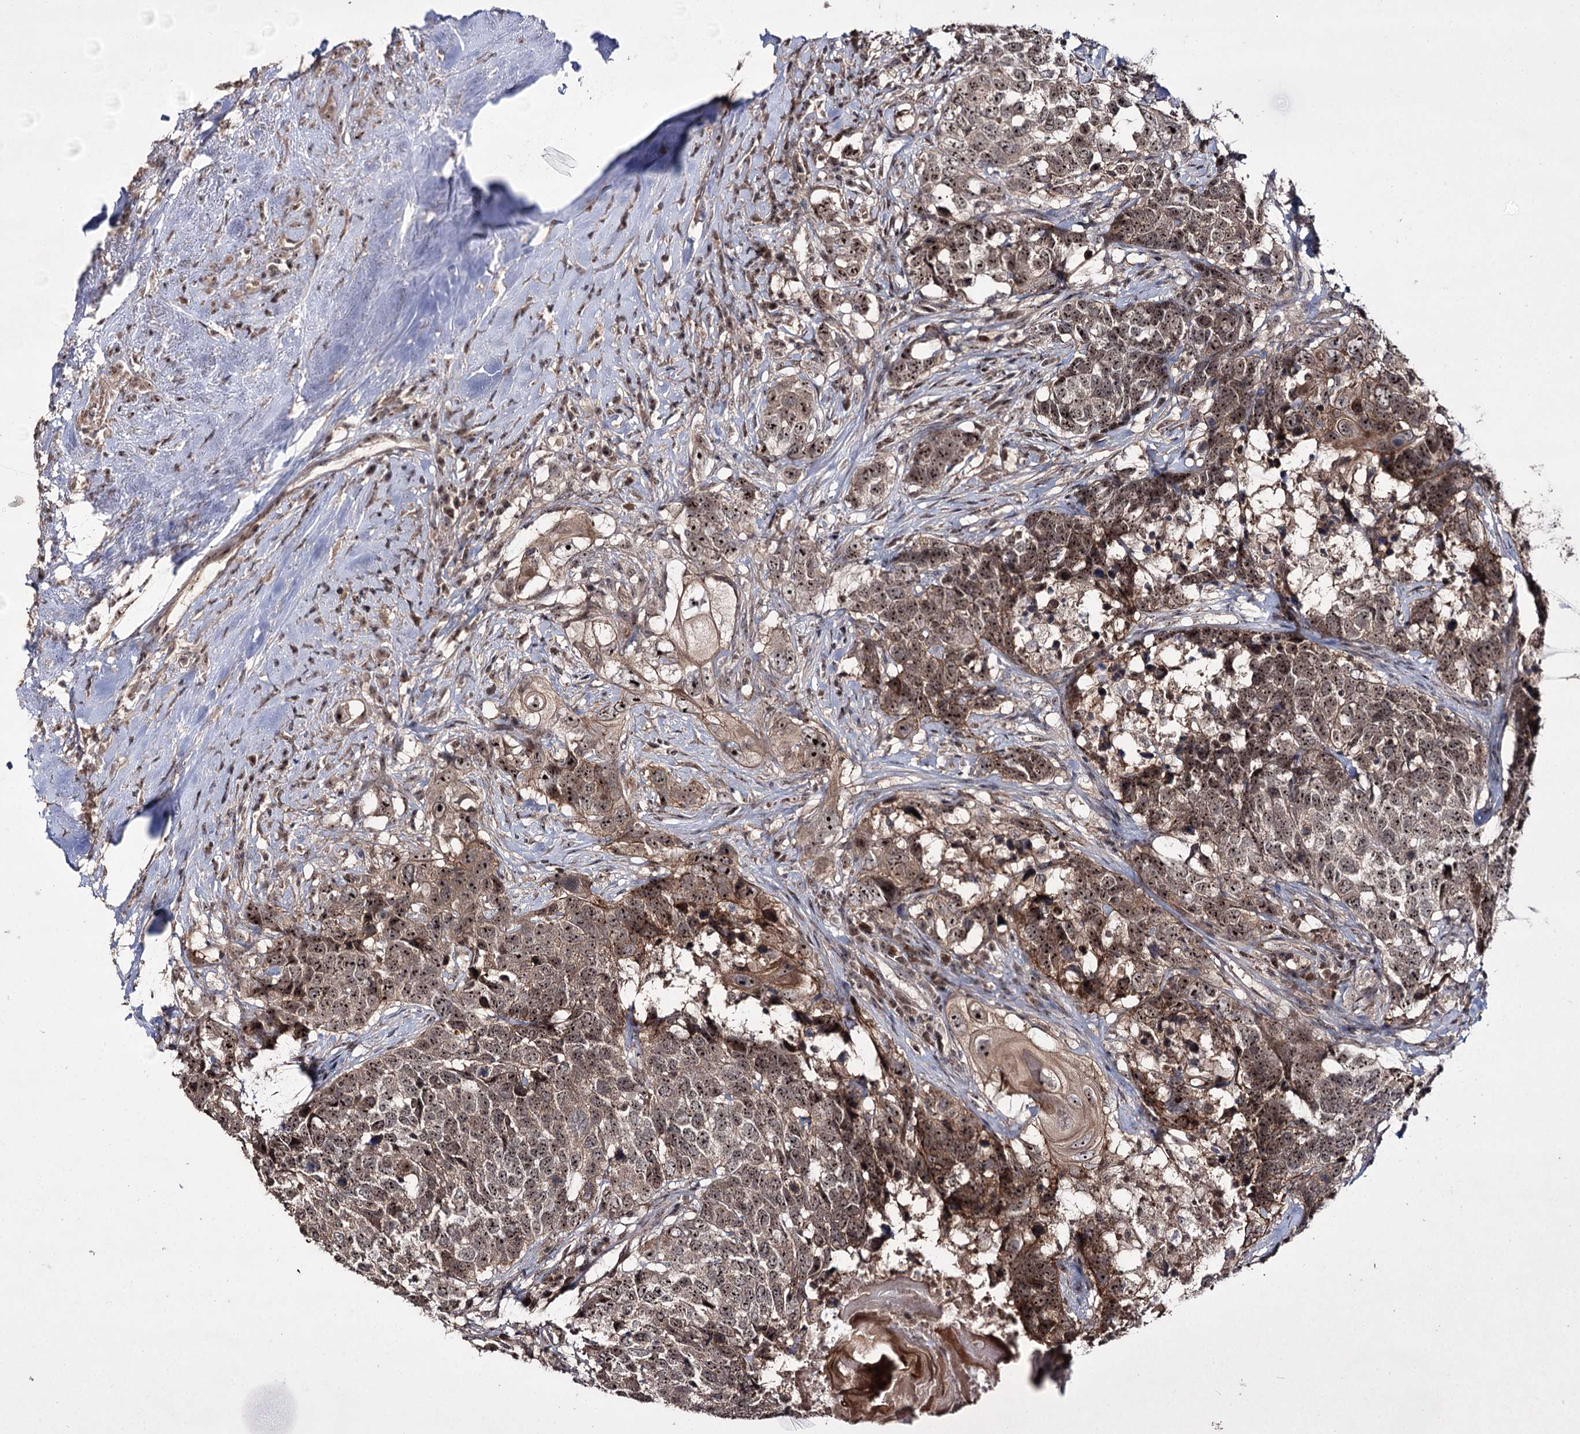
{"staining": {"intensity": "weak", "quantity": ">75%", "location": "nuclear"}, "tissue": "head and neck cancer", "cell_type": "Tumor cells", "image_type": "cancer", "snomed": [{"axis": "morphology", "description": "Squamous cell carcinoma, NOS"}, {"axis": "topography", "description": "Head-Neck"}], "caption": "Immunohistochemical staining of head and neck cancer (squamous cell carcinoma) demonstrates low levels of weak nuclear protein staining in approximately >75% of tumor cells.", "gene": "CCDC59", "patient": {"sex": "male", "age": 66}}